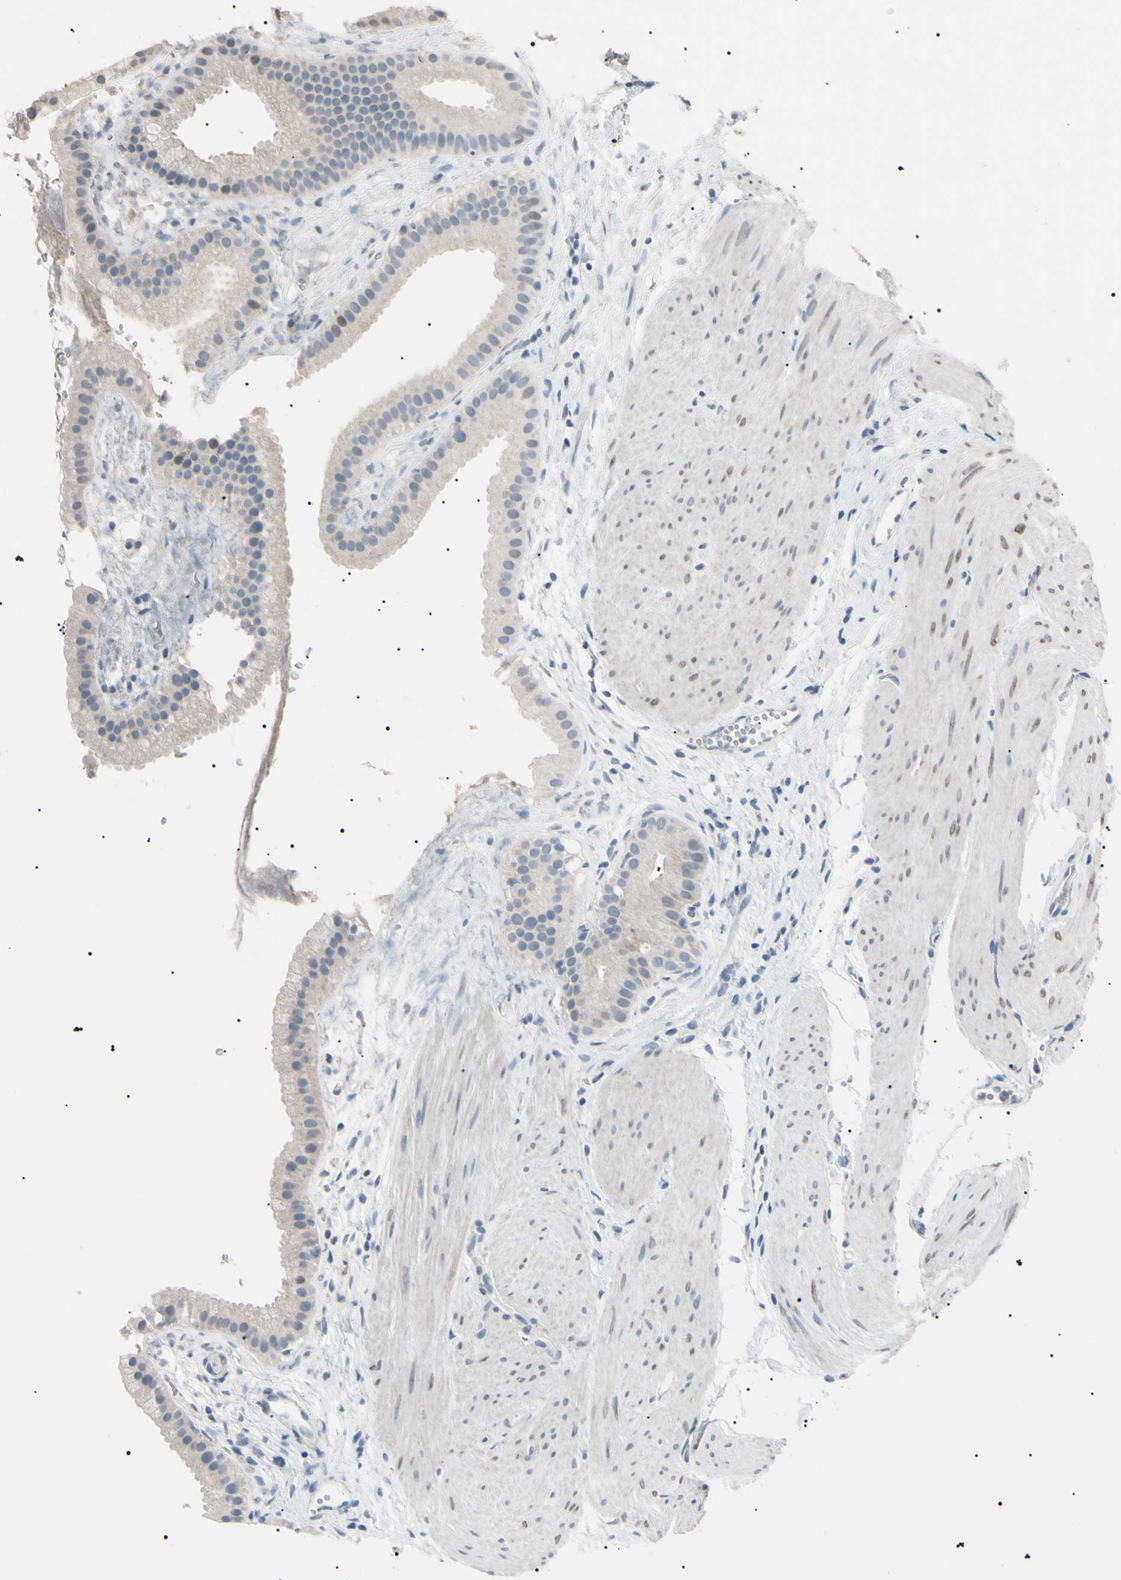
{"staining": {"intensity": "negative", "quantity": "none", "location": "none"}, "tissue": "gallbladder", "cell_type": "Glandular cells", "image_type": "normal", "snomed": [{"axis": "morphology", "description": "Normal tissue, NOS"}, {"axis": "topography", "description": "Gallbladder"}], "caption": "Gallbladder was stained to show a protein in brown. There is no significant positivity in glandular cells. (DAB immunohistochemistry, high magnification).", "gene": "CGB3", "patient": {"sex": "female", "age": 64}}